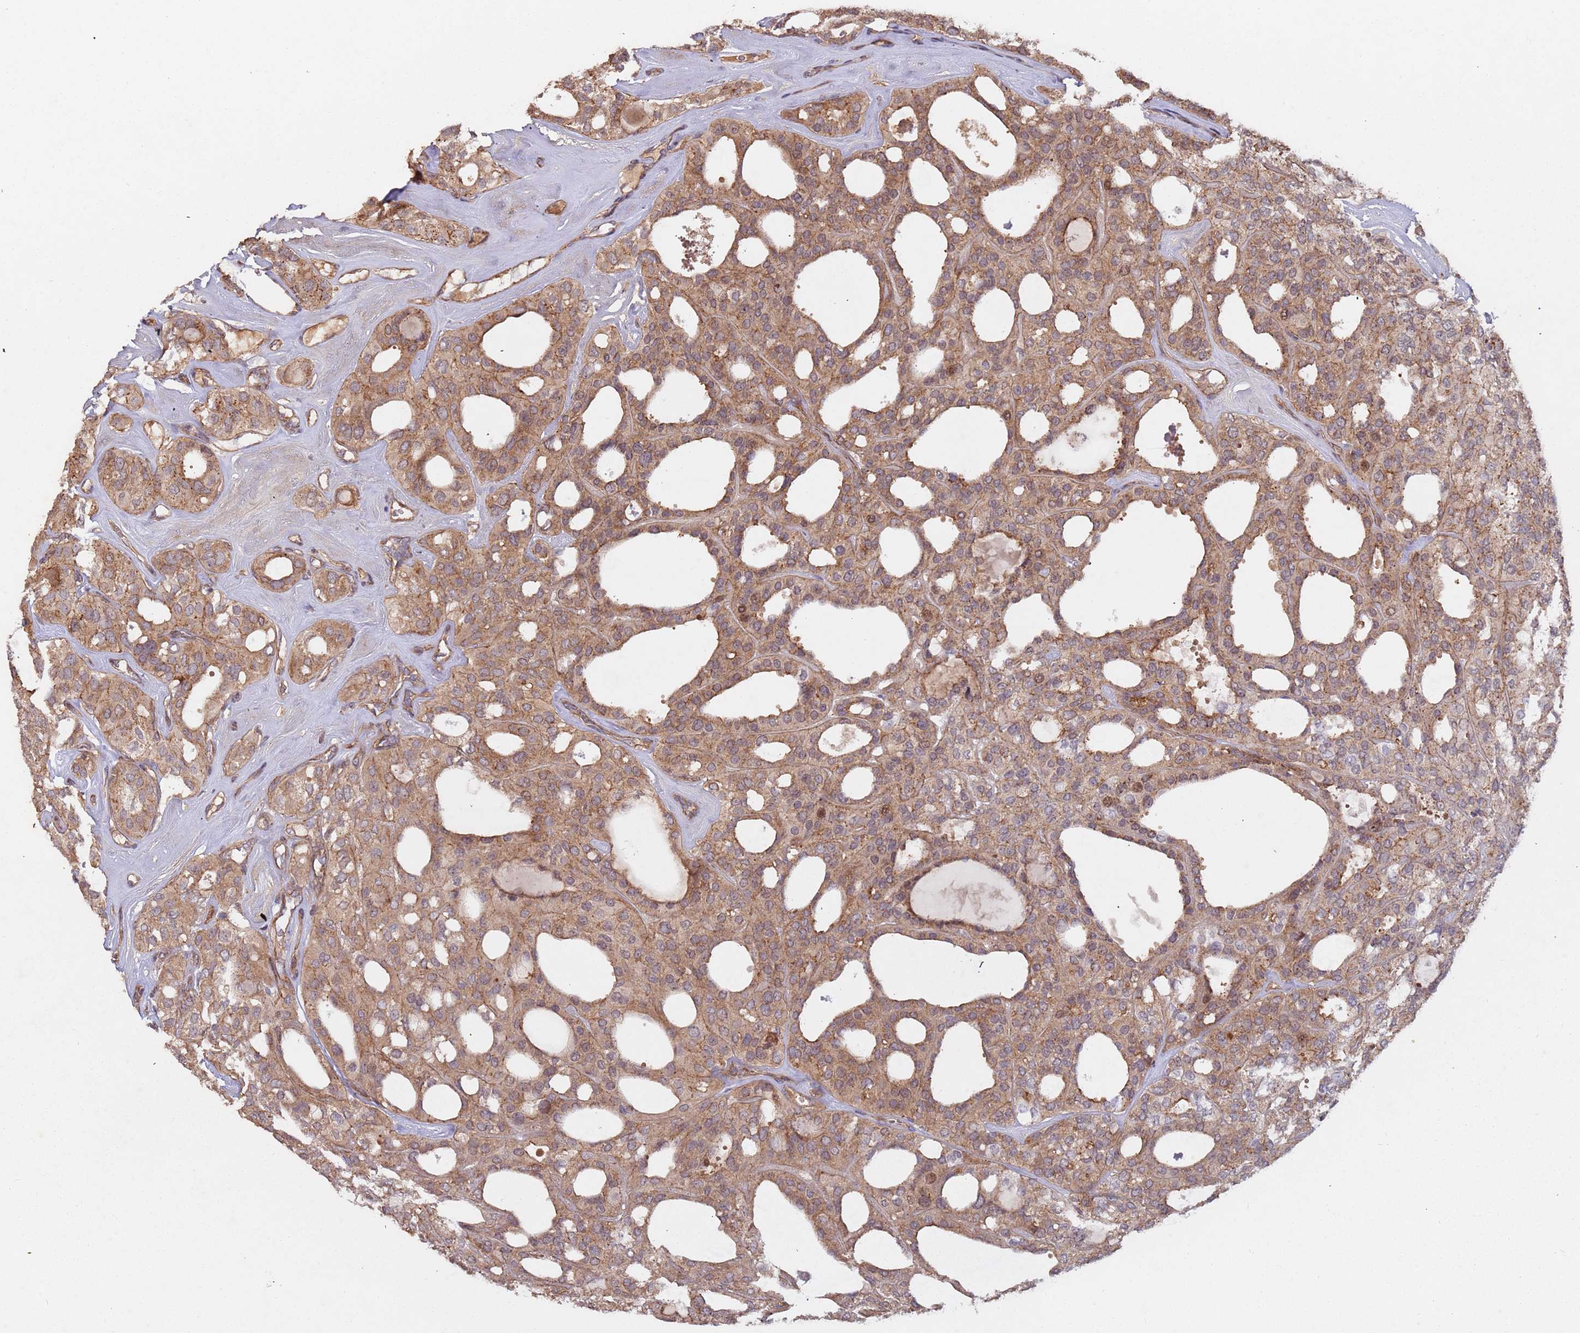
{"staining": {"intensity": "moderate", "quantity": ">75%", "location": "cytoplasmic/membranous"}, "tissue": "thyroid cancer", "cell_type": "Tumor cells", "image_type": "cancer", "snomed": [{"axis": "morphology", "description": "Follicular adenoma carcinoma, NOS"}, {"axis": "topography", "description": "Thyroid gland"}], "caption": "Brown immunohistochemical staining in thyroid cancer (follicular adenoma carcinoma) reveals moderate cytoplasmic/membranous staining in approximately >75% of tumor cells.", "gene": "KANSL1L", "patient": {"sex": "male", "age": 75}}